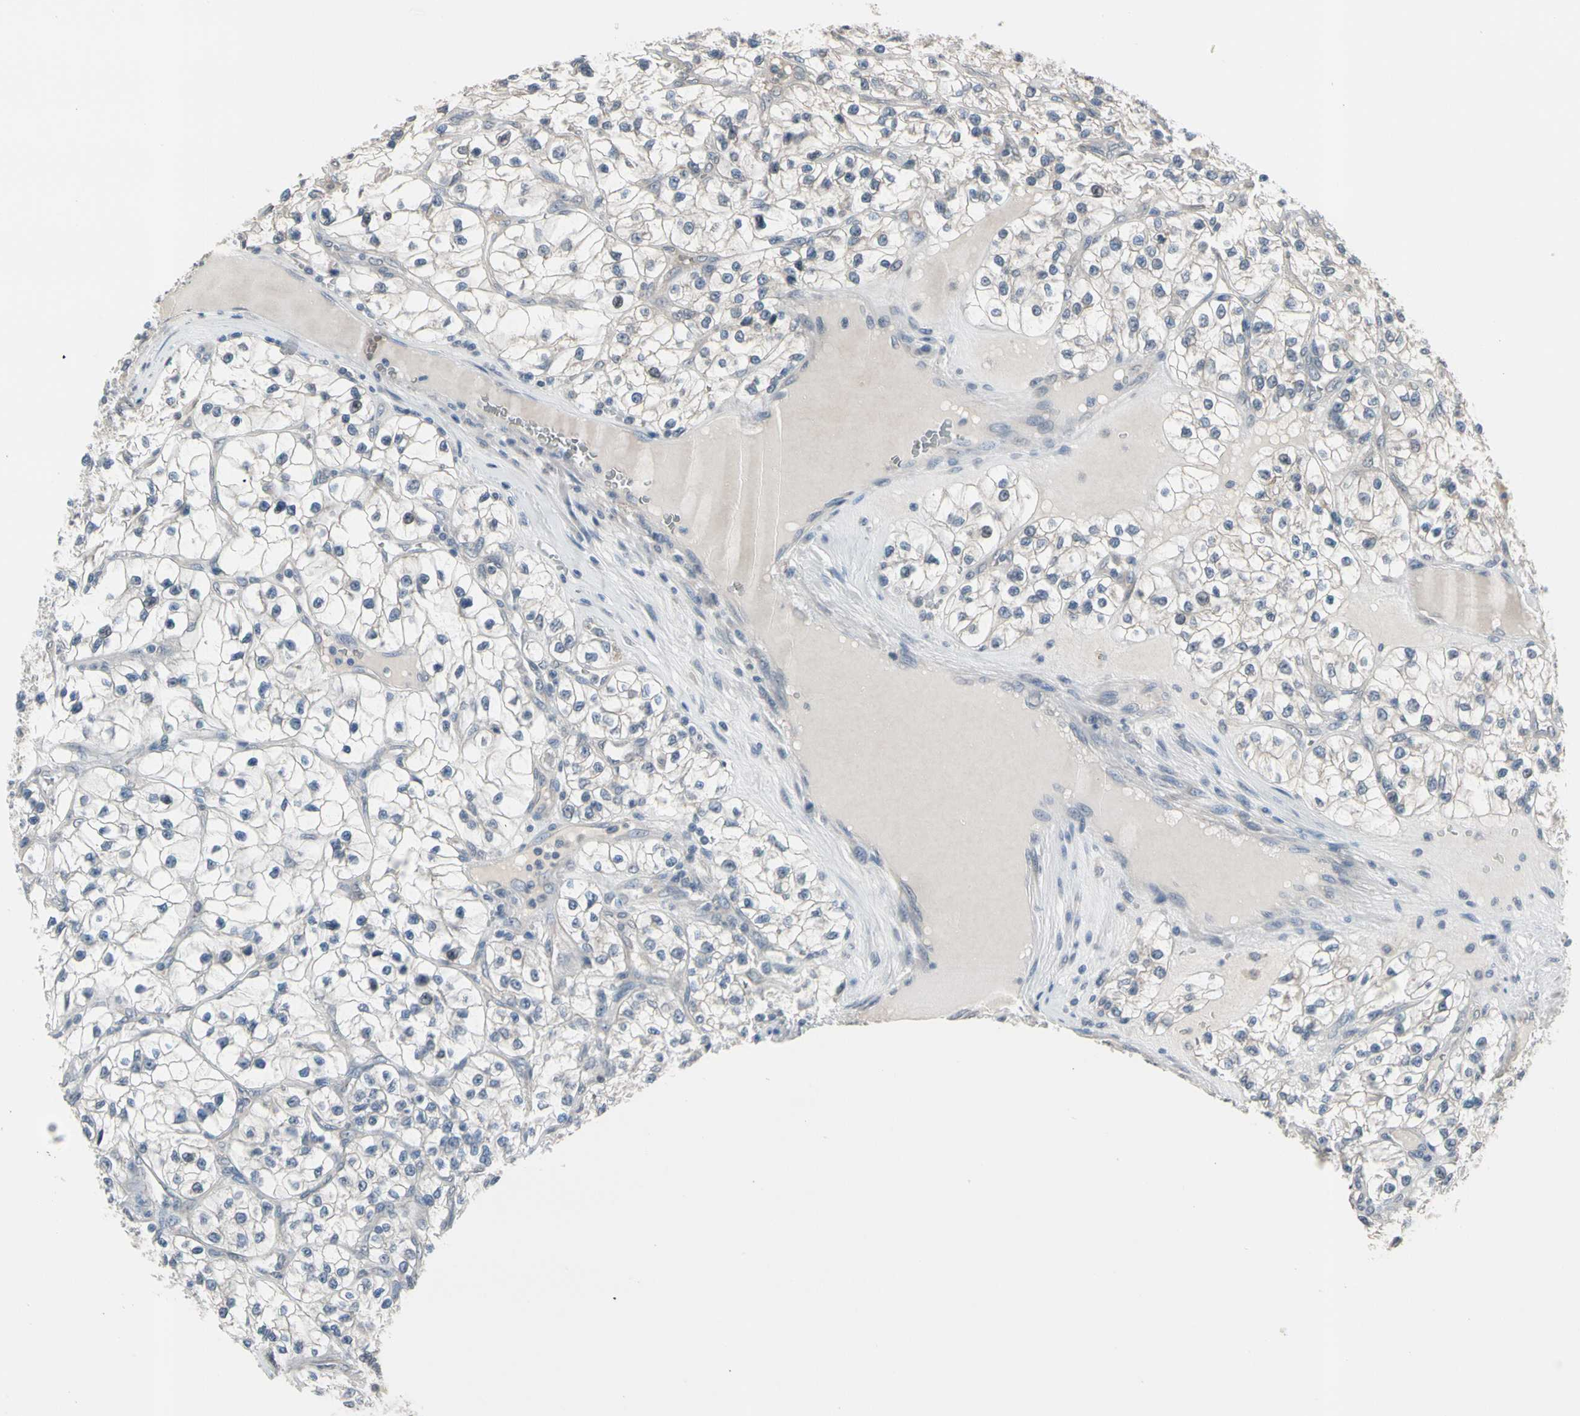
{"staining": {"intensity": "weak", "quantity": ">75%", "location": "cytoplasmic/membranous"}, "tissue": "renal cancer", "cell_type": "Tumor cells", "image_type": "cancer", "snomed": [{"axis": "morphology", "description": "Adenocarcinoma, NOS"}, {"axis": "topography", "description": "Kidney"}], "caption": "Weak cytoplasmic/membranous expression for a protein is identified in about >75% of tumor cells of adenocarcinoma (renal) using IHC.", "gene": "SV2A", "patient": {"sex": "female", "age": 57}}